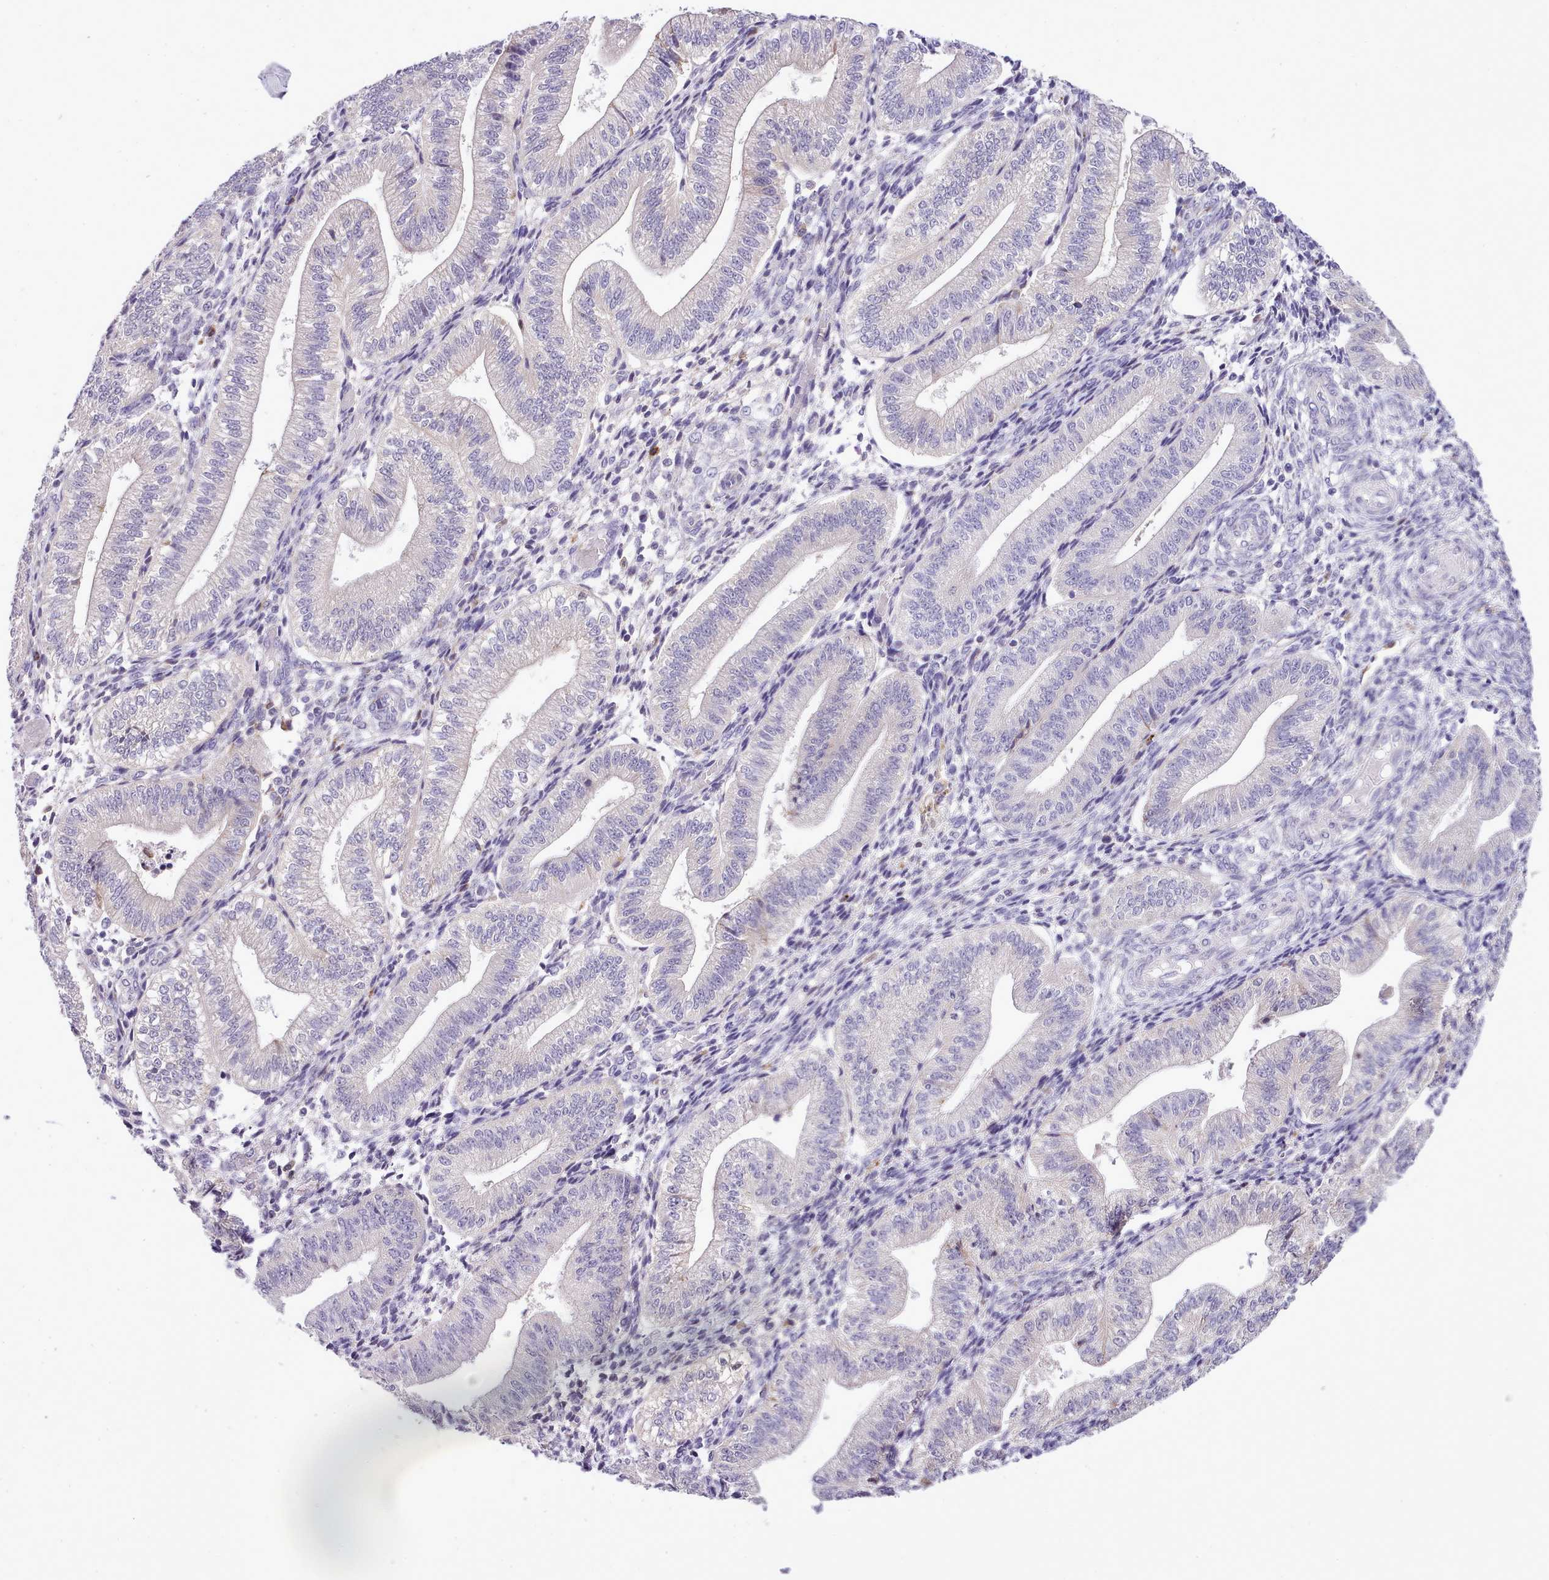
{"staining": {"intensity": "negative", "quantity": "none", "location": "none"}, "tissue": "endometrium", "cell_type": "Cells in endometrial stroma", "image_type": "normal", "snomed": [{"axis": "morphology", "description": "Normal tissue, NOS"}, {"axis": "topography", "description": "Endometrium"}], "caption": "Immunohistochemical staining of normal human endometrium exhibits no significant staining in cells in endometrial stroma.", "gene": "FAM83E", "patient": {"sex": "female", "age": 34}}